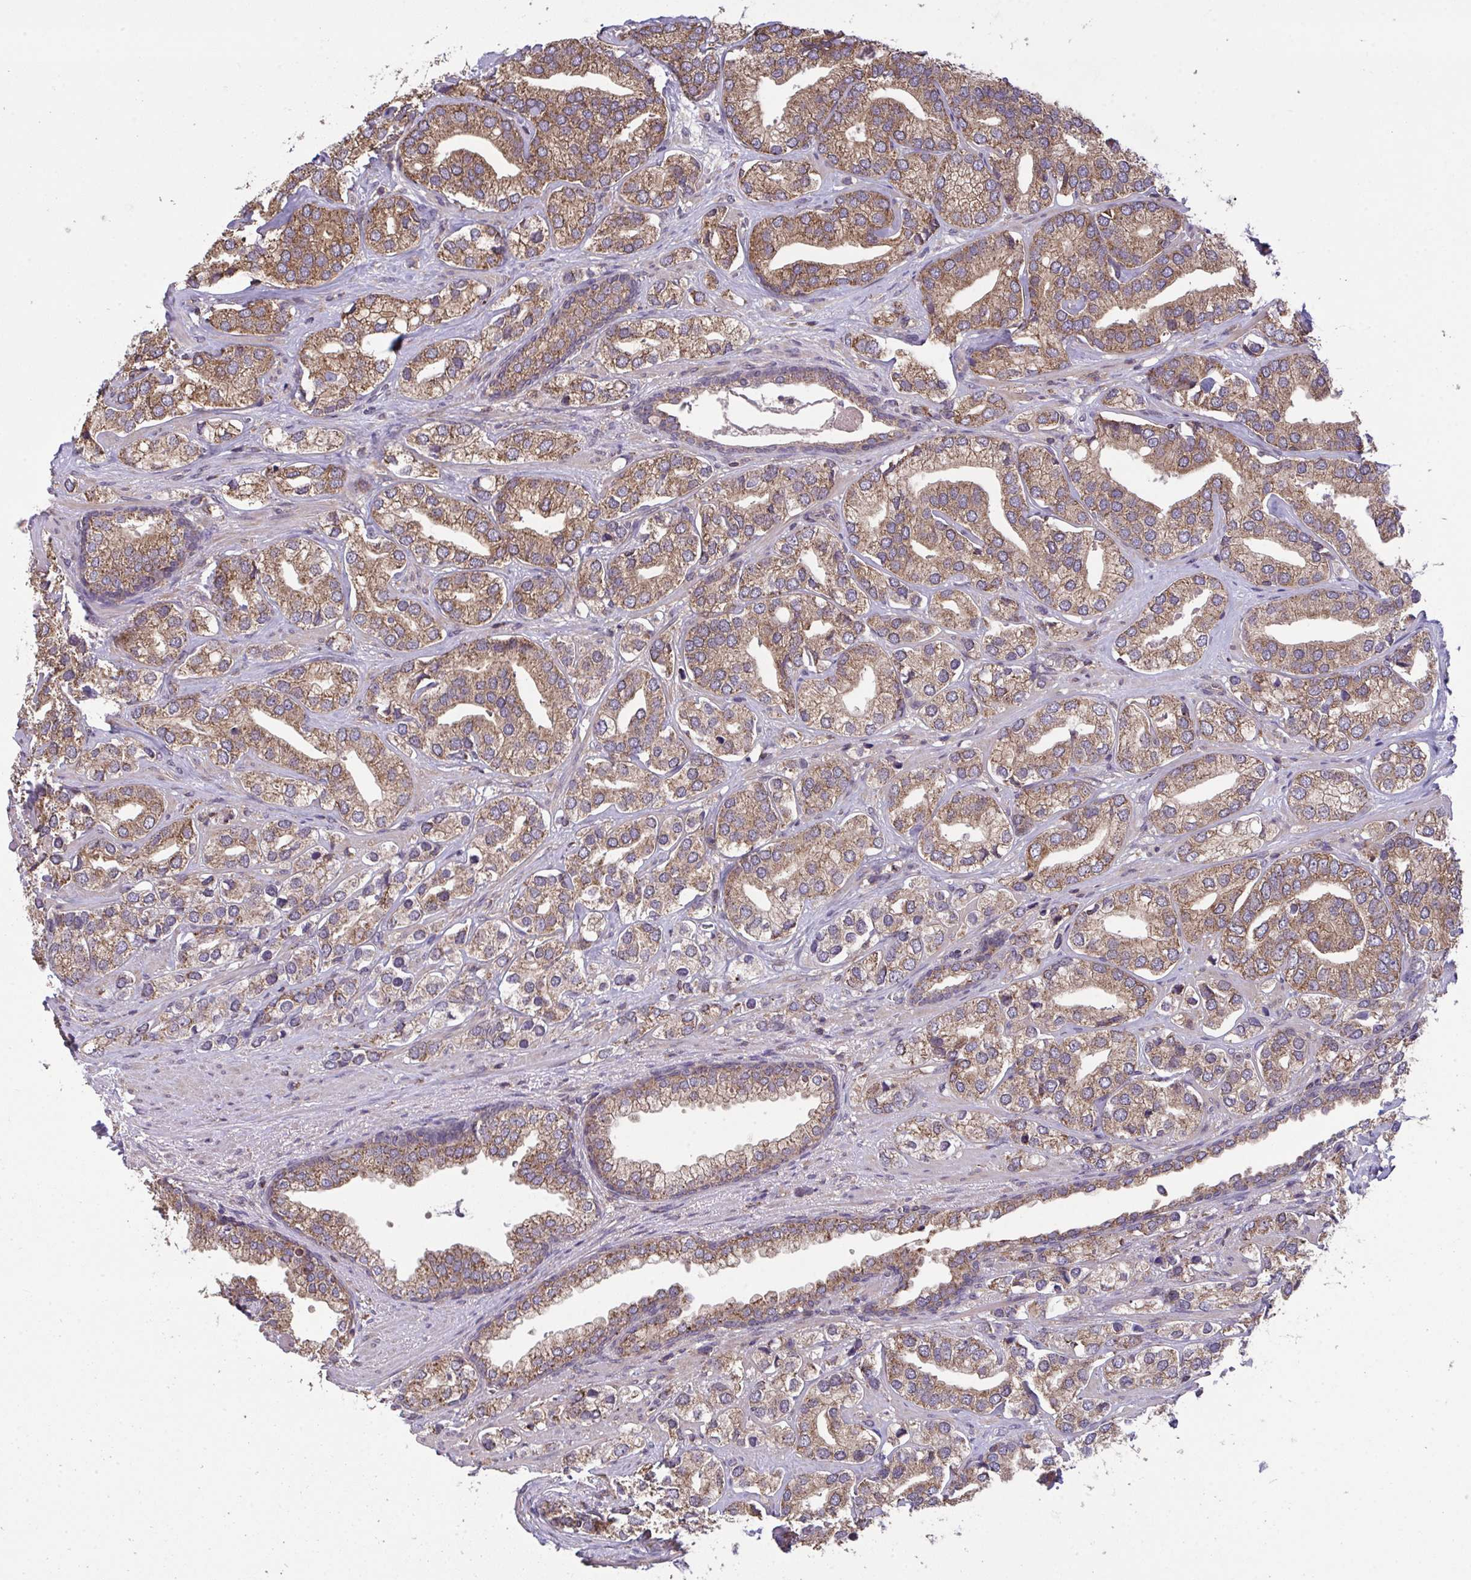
{"staining": {"intensity": "moderate", "quantity": ">75%", "location": "cytoplasmic/membranous"}, "tissue": "prostate cancer", "cell_type": "Tumor cells", "image_type": "cancer", "snomed": [{"axis": "morphology", "description": "Adenocarcinoma, High grade"}, {"axis": "topography", "description": "Prostate"}], "caption": "A photomicrograph of prostate adenocarcinoma (high-grade) stained for a protein demonstrates moderate cytoplasmic/membranous brown staining in tumor cells.", "gene": "PPM1H", "patient": {"sex": "male", "age": 58}}